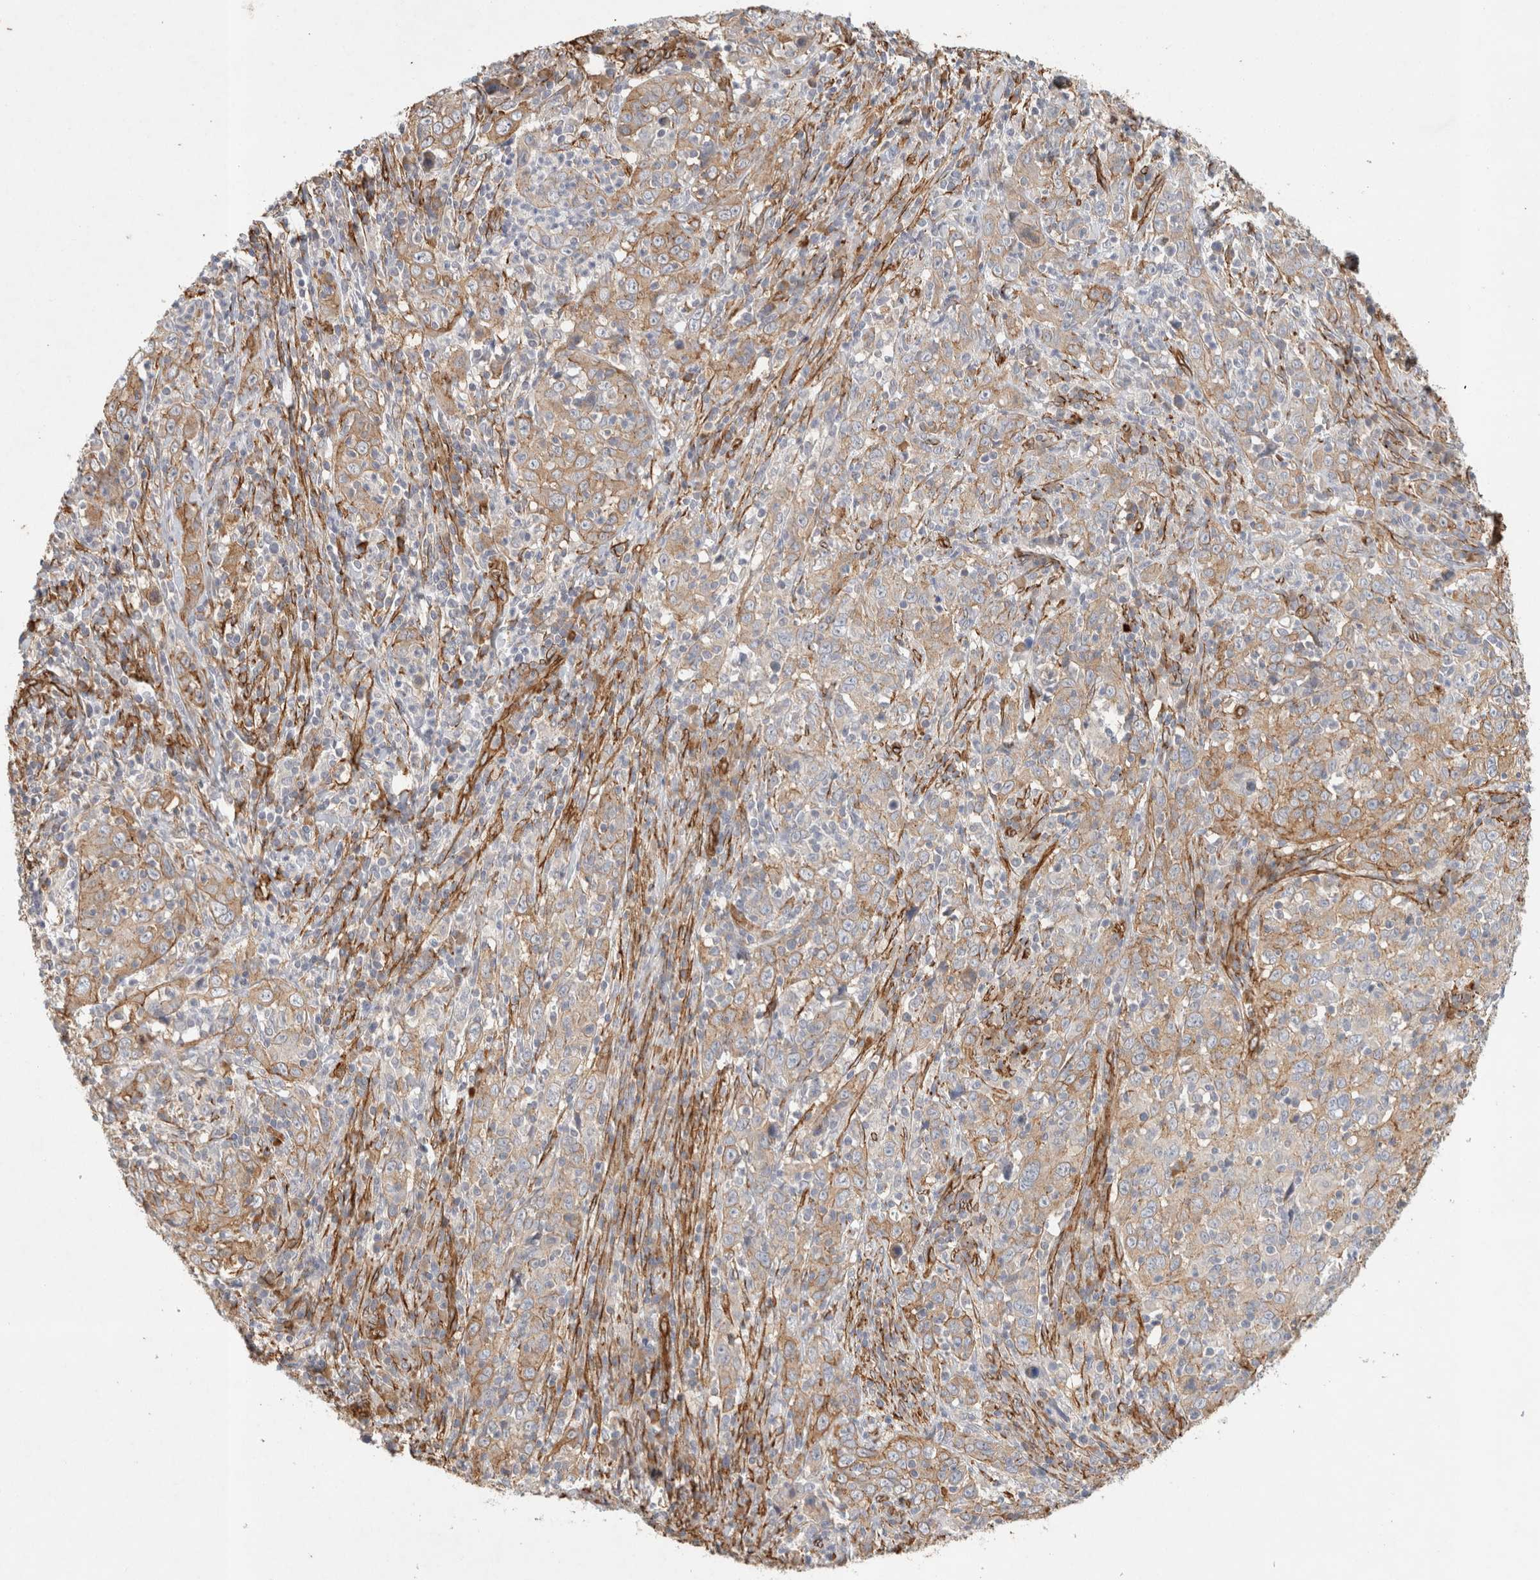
{"staining": {"intensity": "weak", "quantity": ">75%", "location": "cytoplasmic/membranous"}, "tissue": "cervical cancer", "cell_type": "Tumor cells", "image_type": "cancer", "snomed": [{"axis": "morphology", "description": "Squamous cell carcinoma, NOS"}, {"axis": "topography", "description": "Cervix"}], "caption": "Immunohistochemical staining of human cervical cancer (squamous cell carcinoma) exhibits low levels of weak cytoplasmic/membranous staining in approximately >75% of tumor cells. Using DAB (brown) and hematoxylin (blue) stains, captured at high magnification using brightfield microscopy.", "gene": "JMJD4", "patient": {"sex": "female", "age": 46}}